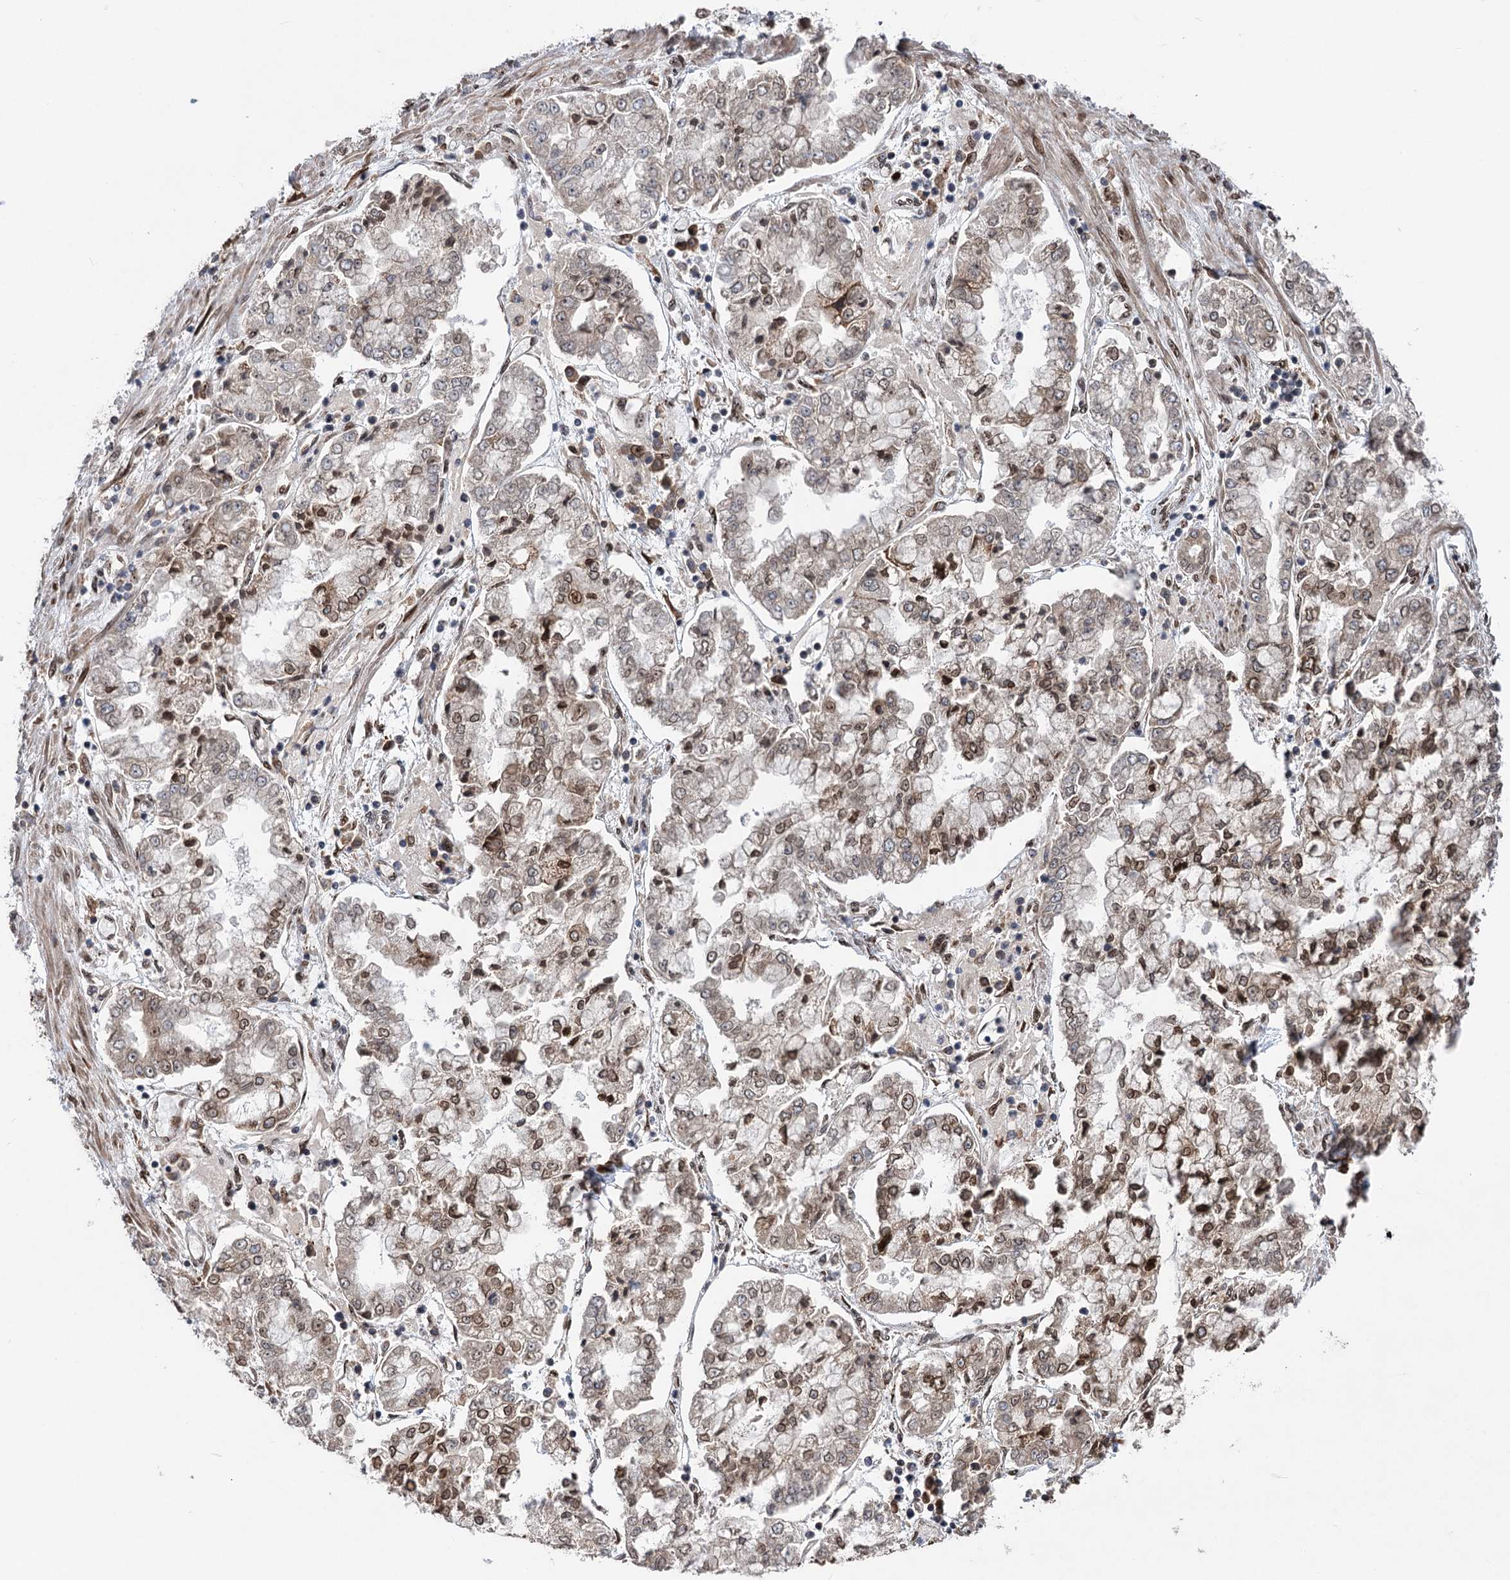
{"staining": {"intensity": "weak", "quantity": "25%-75%", "location": "cytoplasmic/membranous,nuclear"}, "tissue": "stomach cancer", "cell_type": "Tumor cells", "image_type": "cancer", "snomed": [{"axis": "morphology", "description": "Adenocarcinoma, NOS"}, {"axis": "topography", "description": "Stomach"}], "caption": "A histopathology image showing weak cytoplasmic/membranous and nuclear expression in approximately 25%-75% of tumor cells in stomach cancer, as visualized by brown immunohistochemical staining.", "gene": "MESD", "patient": {"sex": "male", "age": 76}}